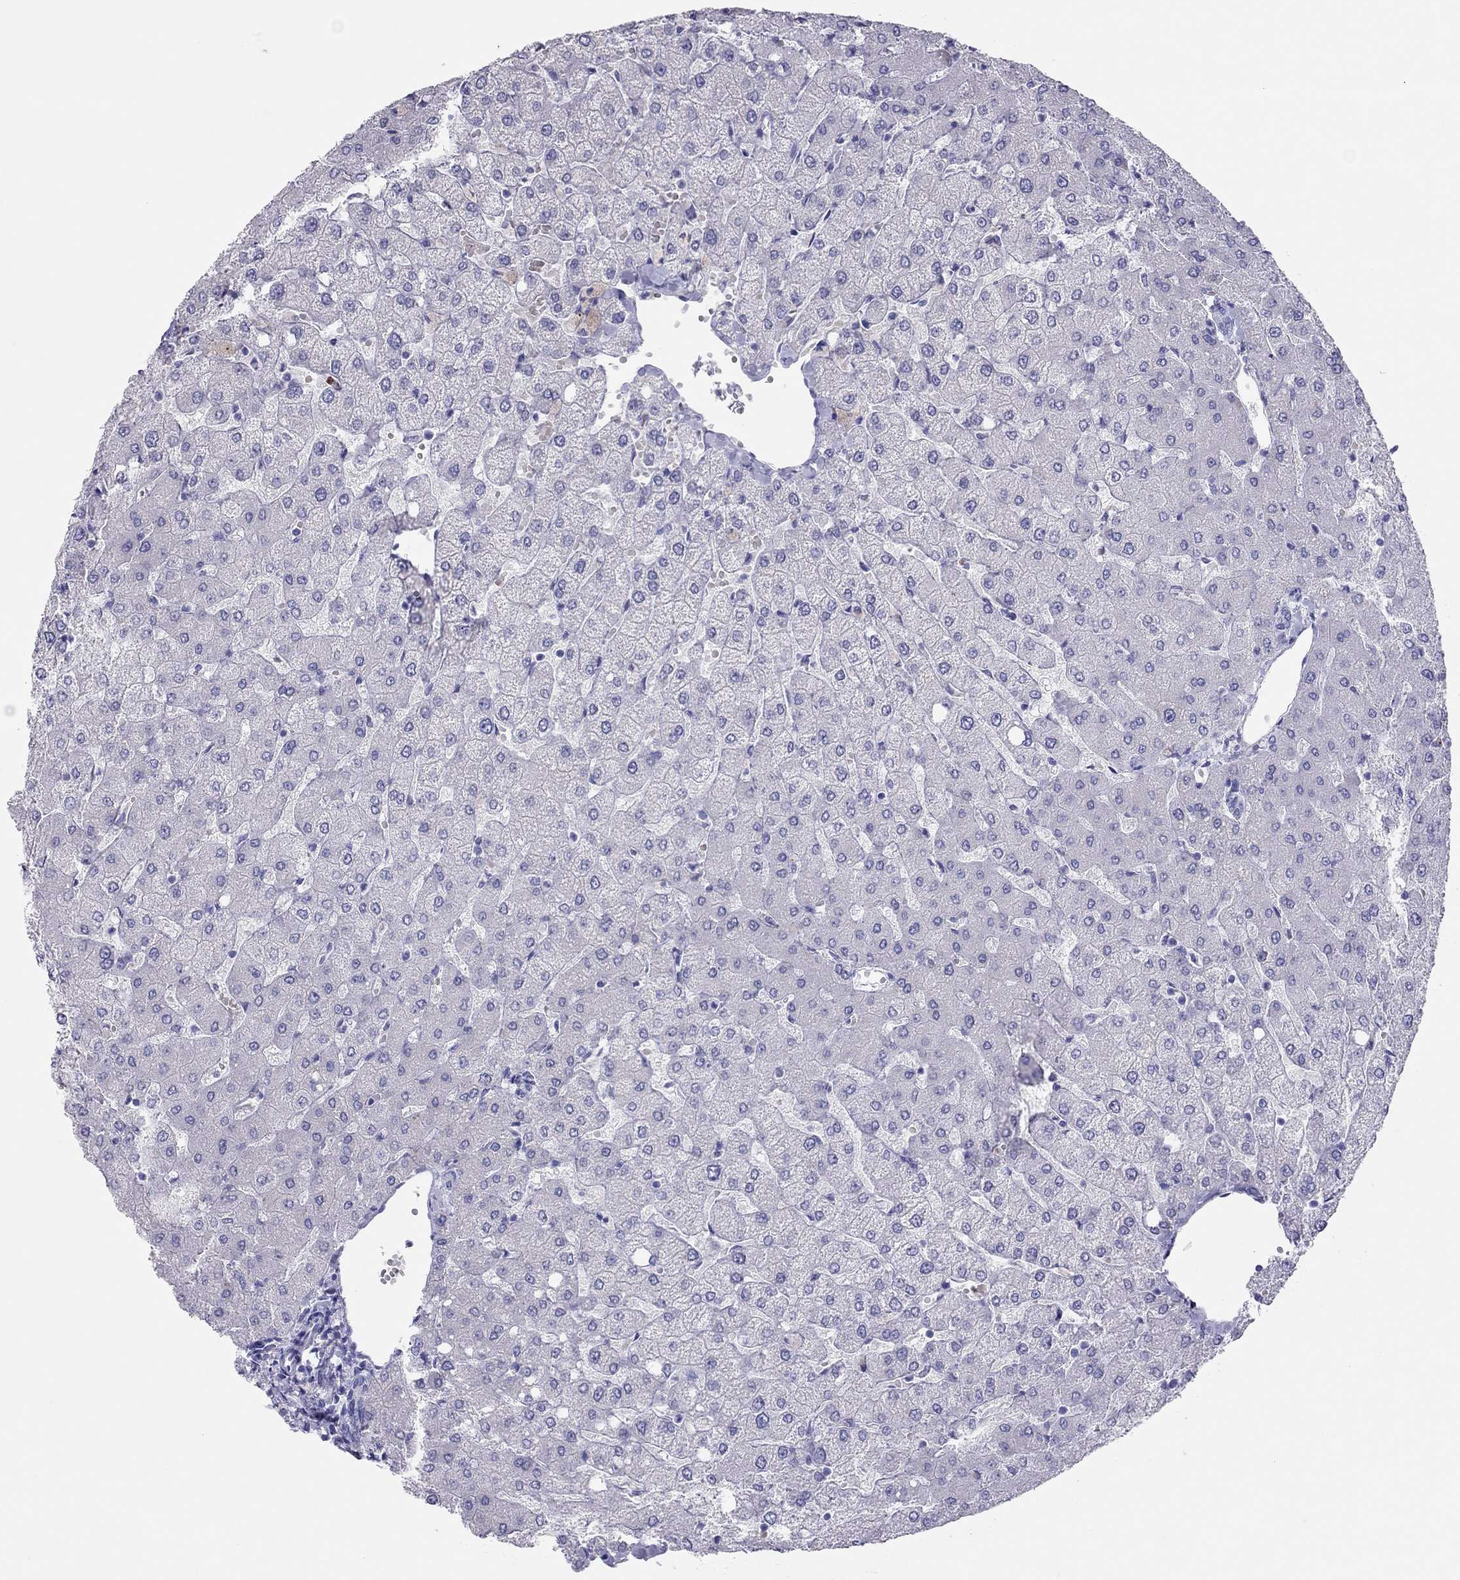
{"staining": {"intensity": "negative", "quantity": "none", "location": "none"}, "tissue": "liver", "cell_type": "Cholangiocytes", "image_type": "normal", "snomed": [{"axis": "morphology", "description": "Normal tissue, NOS"}, {"axis": "topography", "description": "Liver"}], "caption": "A high-resolution histopathology image shows immunohistochemistry (IHC) staining of normal liver, which displays no significant expression in cholangiocytes. The staining was performed using DAB (3,3'-diaminobenzidine) to visualize the protein expression in brown, while the nuclei were stained in blue with hematoxylin (Magnification: 20x).", "gene": "TSHB", "patient": {"sex": "female", "age": 54}}